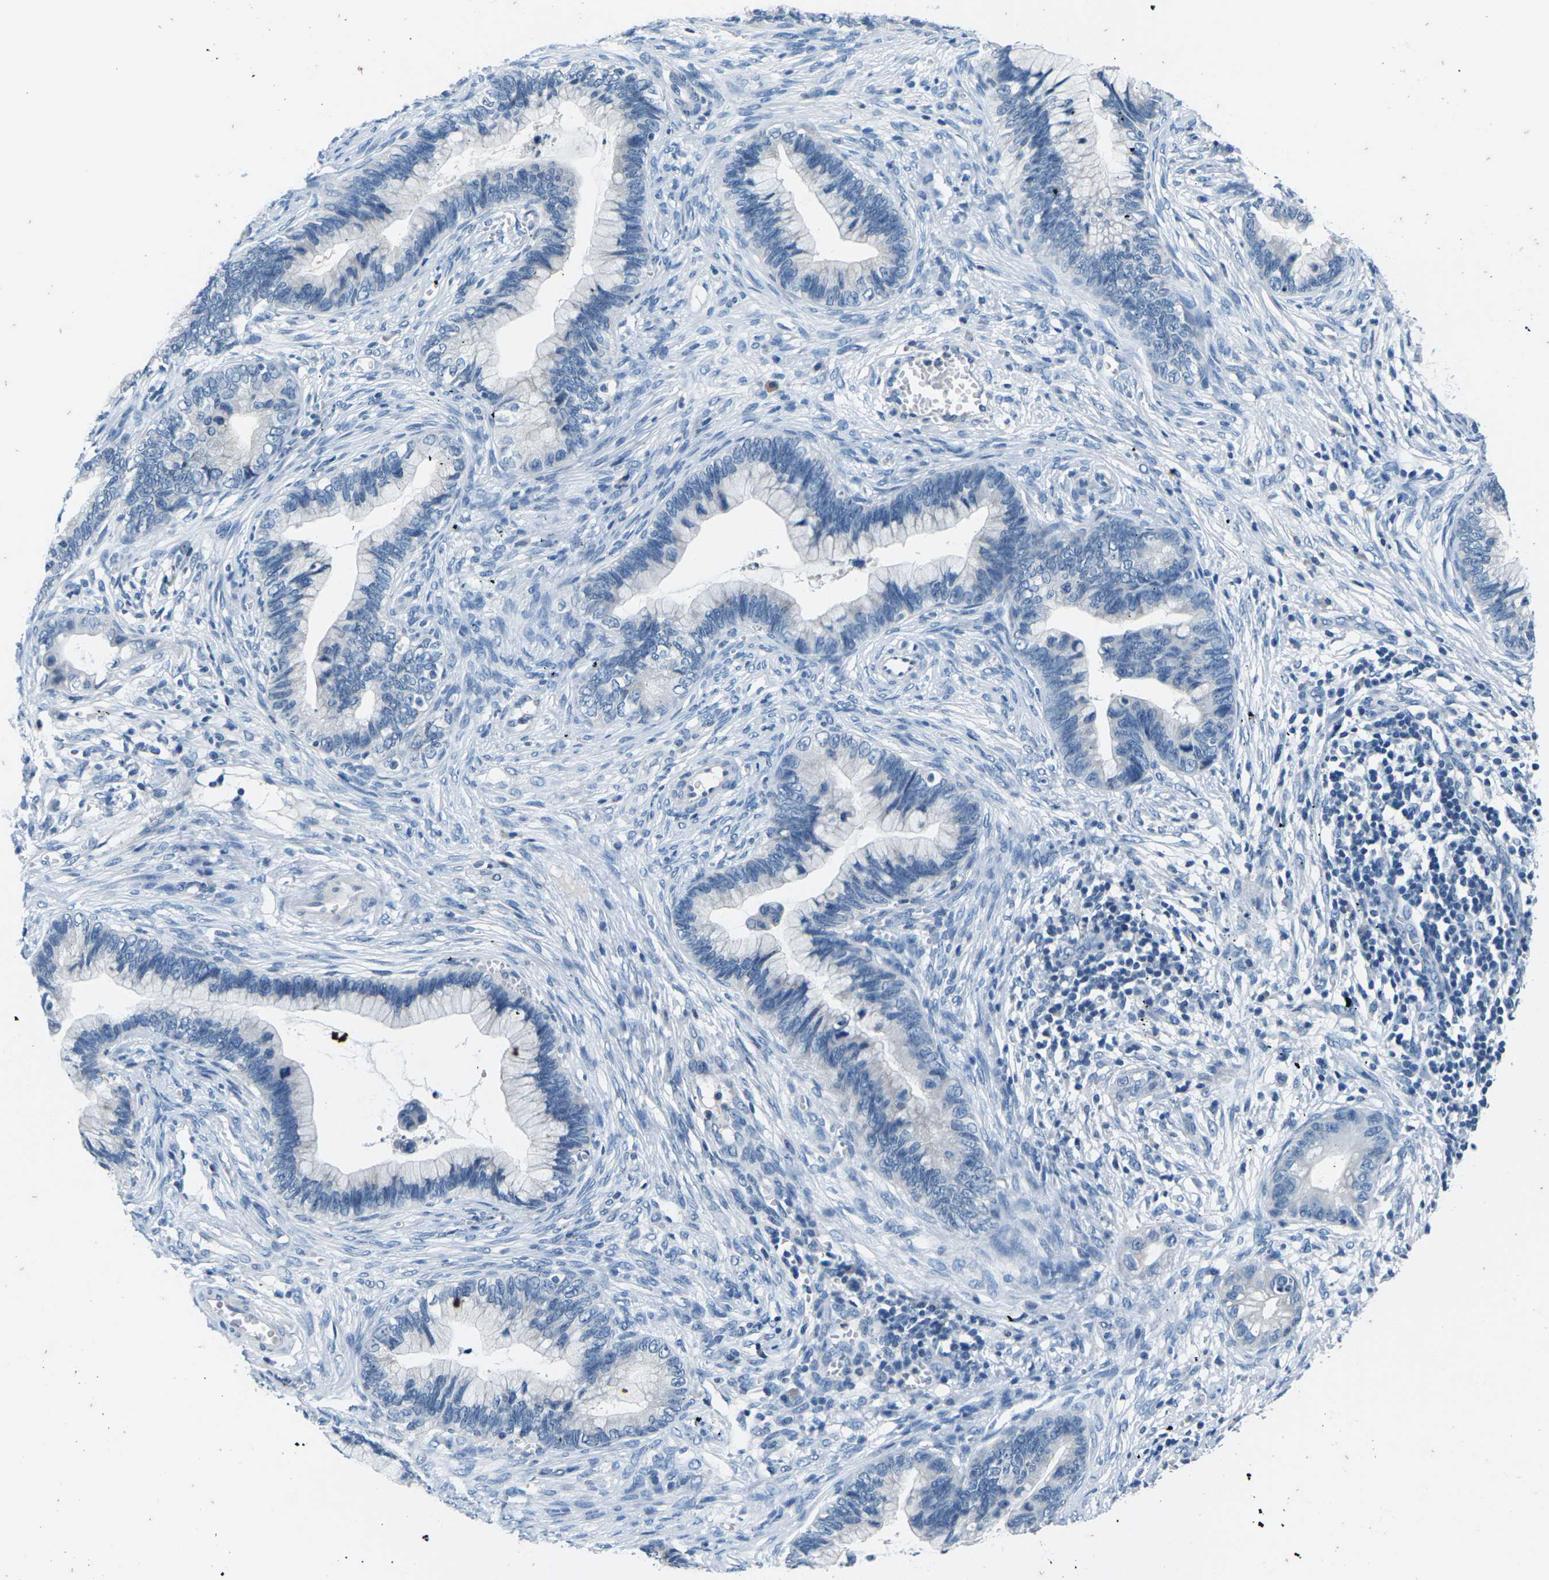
{"staining": {"intensity": "negative", "quantity": "none", "location": "none"}, "tissue": "cervical cancer", "cell_type": "Tumor cells", "image_type": "cancer", "snomed": [{"axis": "morphology", "description": "Adenocarcinoma, NOS"}, {"axis": "topography", "description": "Cervix"}], "caption": "Immunohistochemistry photomicrograph of human cervical adenocarcinoma stained for a protein (brown), which shows no positivity in tumor cells.", "gene": "UMOD", "patient": {"sex": "female", "age": 44}}